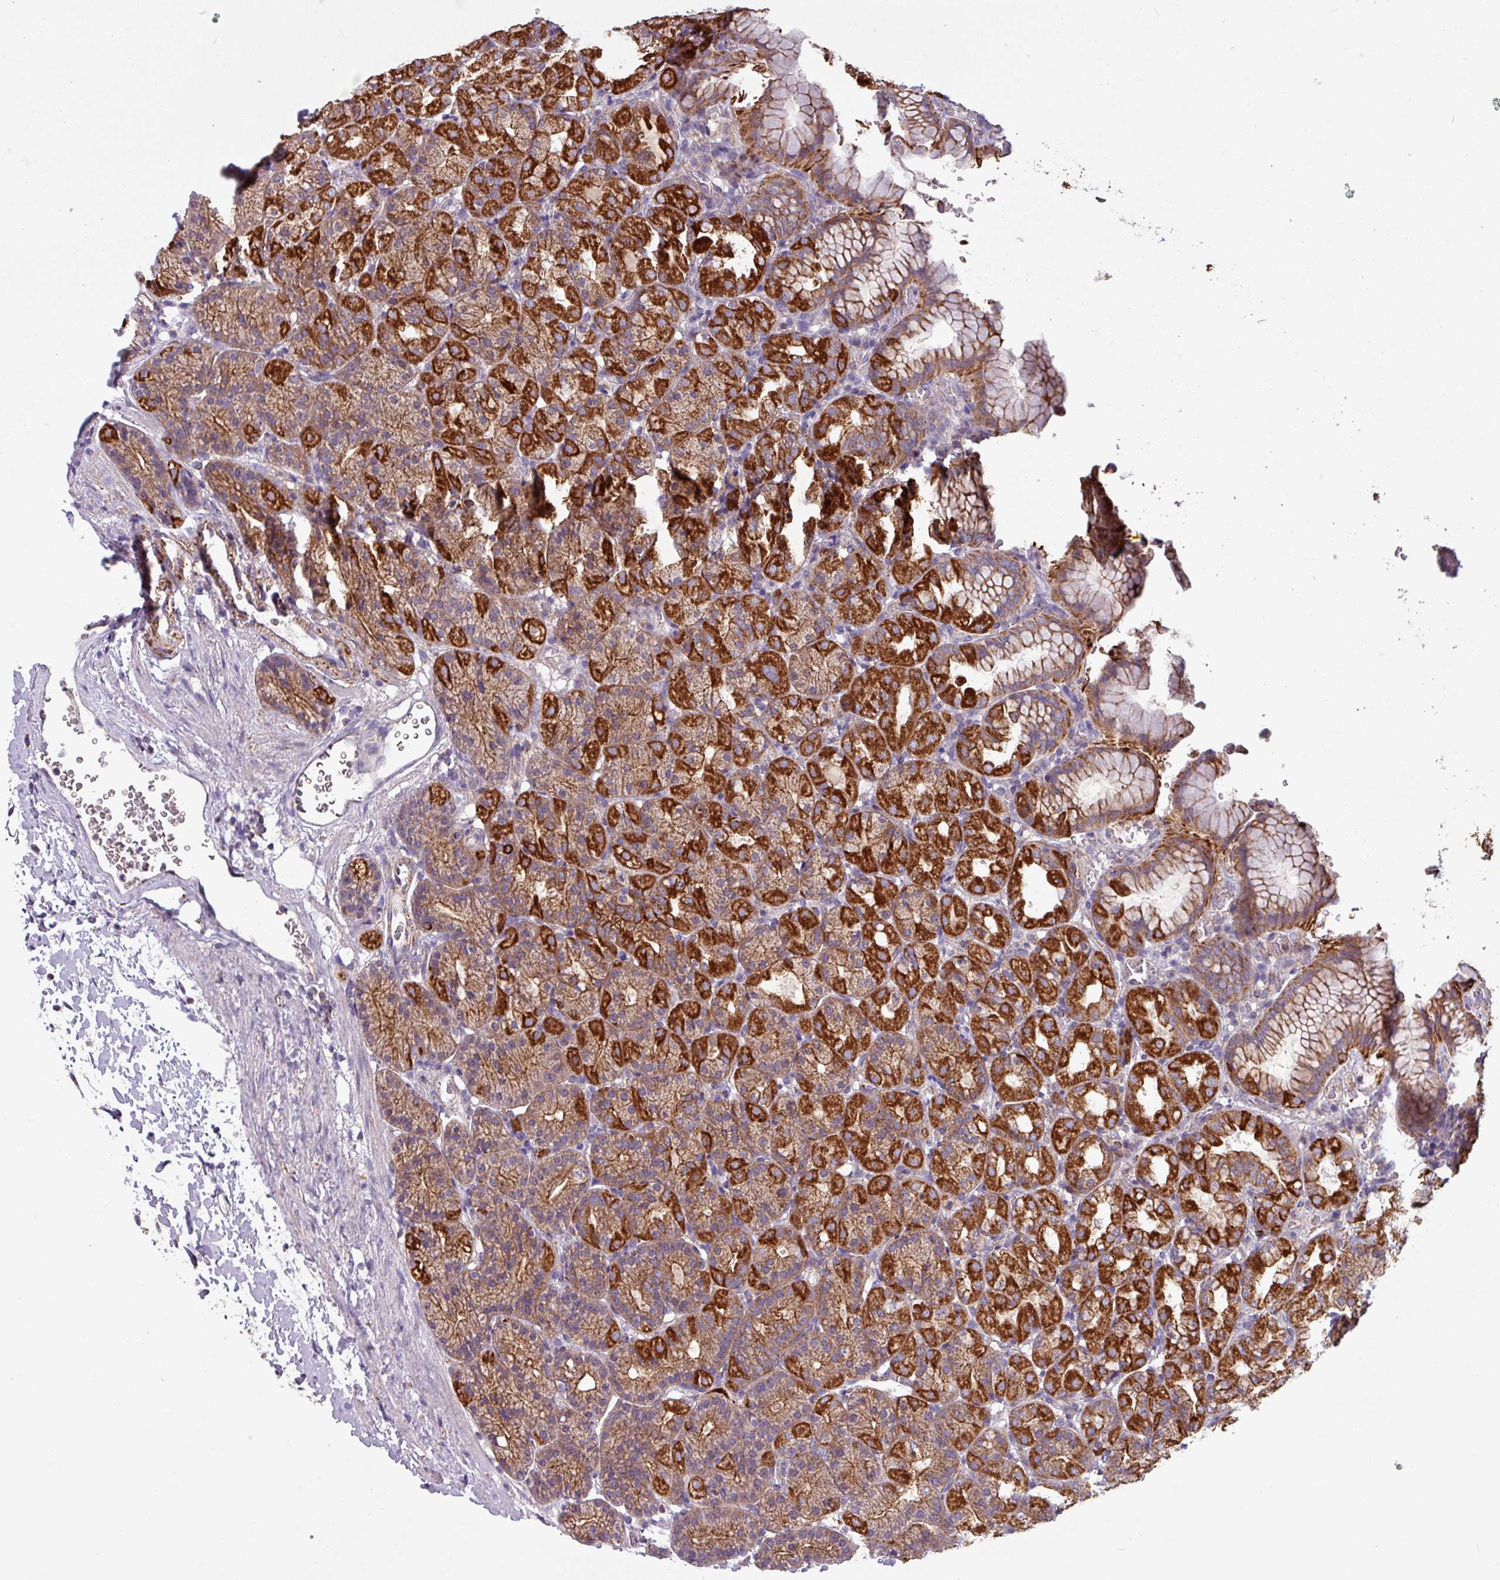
{"staining": {"intensity": "strong", "quantity": ">75%", "location": "cytoplasmic/membranous"}, "tissue": "stomach", "cell_type": "Glandular cells", "image_type": "normal", "snomed": [{"axis": "morphology", "description": "Normal tissue, NOS"}, {"axis": "topography", "description": "Stomach, upper"}], "caption": "Immunohistochemical staining of unremarkable human stomach reveals >75% levels of strong cytoplasmic/membranous protein positivity in about >75% of glandular cells.", "gene": "CAMK1", "patient": {"sex": "female", "age": 81}}